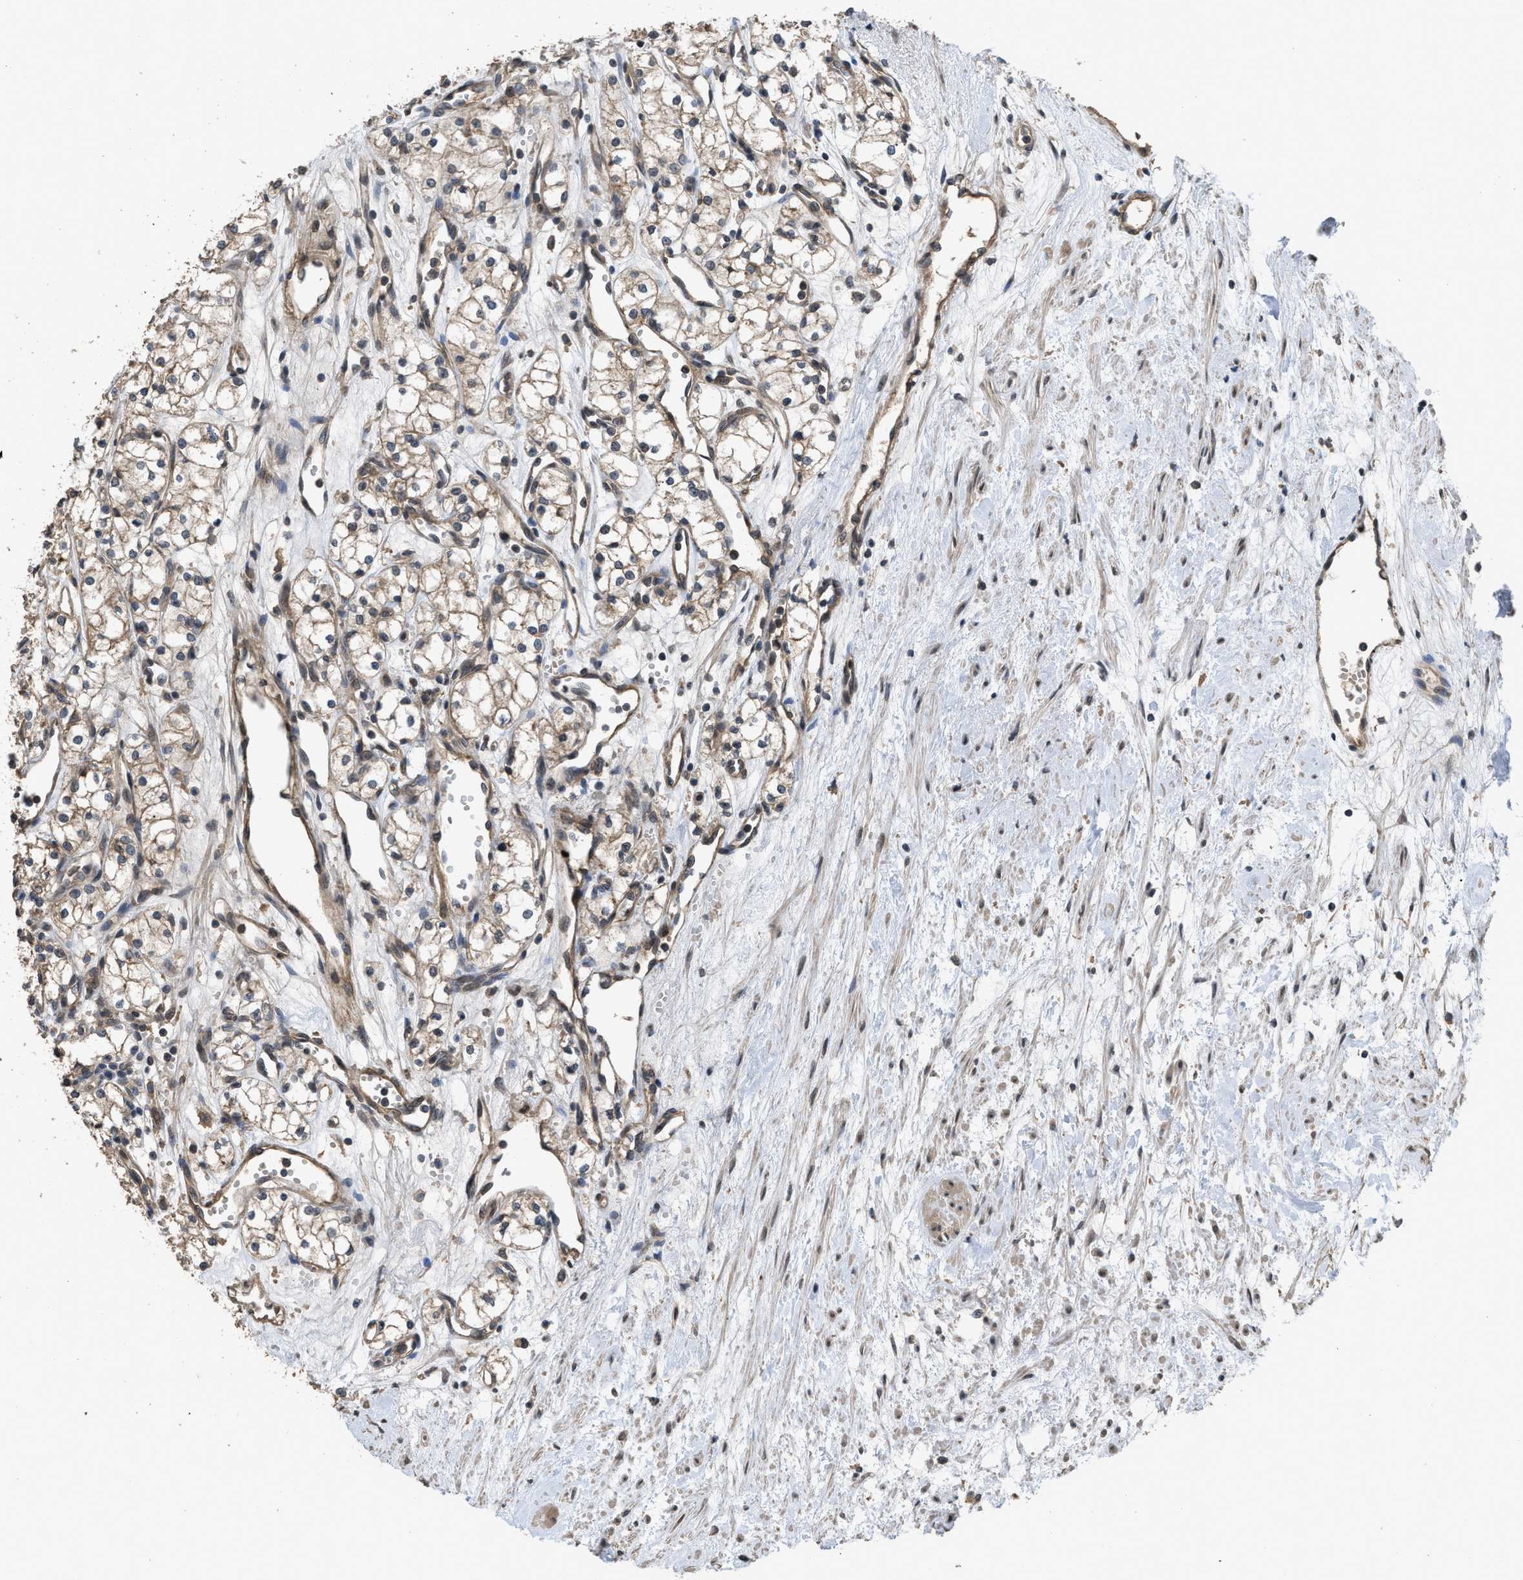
{"staining": {"intensity": "moderate", "quantity": ">75%", "location": "cytoplasmic/membranous"}, "tissue": "renal cancer", "cell_type": "Tumor cells", "image_type": "cancer", "snomed": [{"axis": "morphology", "description": "Adenocarcinoma, NOS"}, {"axis": "topography", "description": "Kidney"}], "caption": "A micrograph showing moderate cytoplasmic/membranous expression in approximately >75% of tumor cells in renal cancer, as visualized by brown immunohistochemical staining.", "gene": "UTRN", "patient": {"sex": "male", "age": 59}}